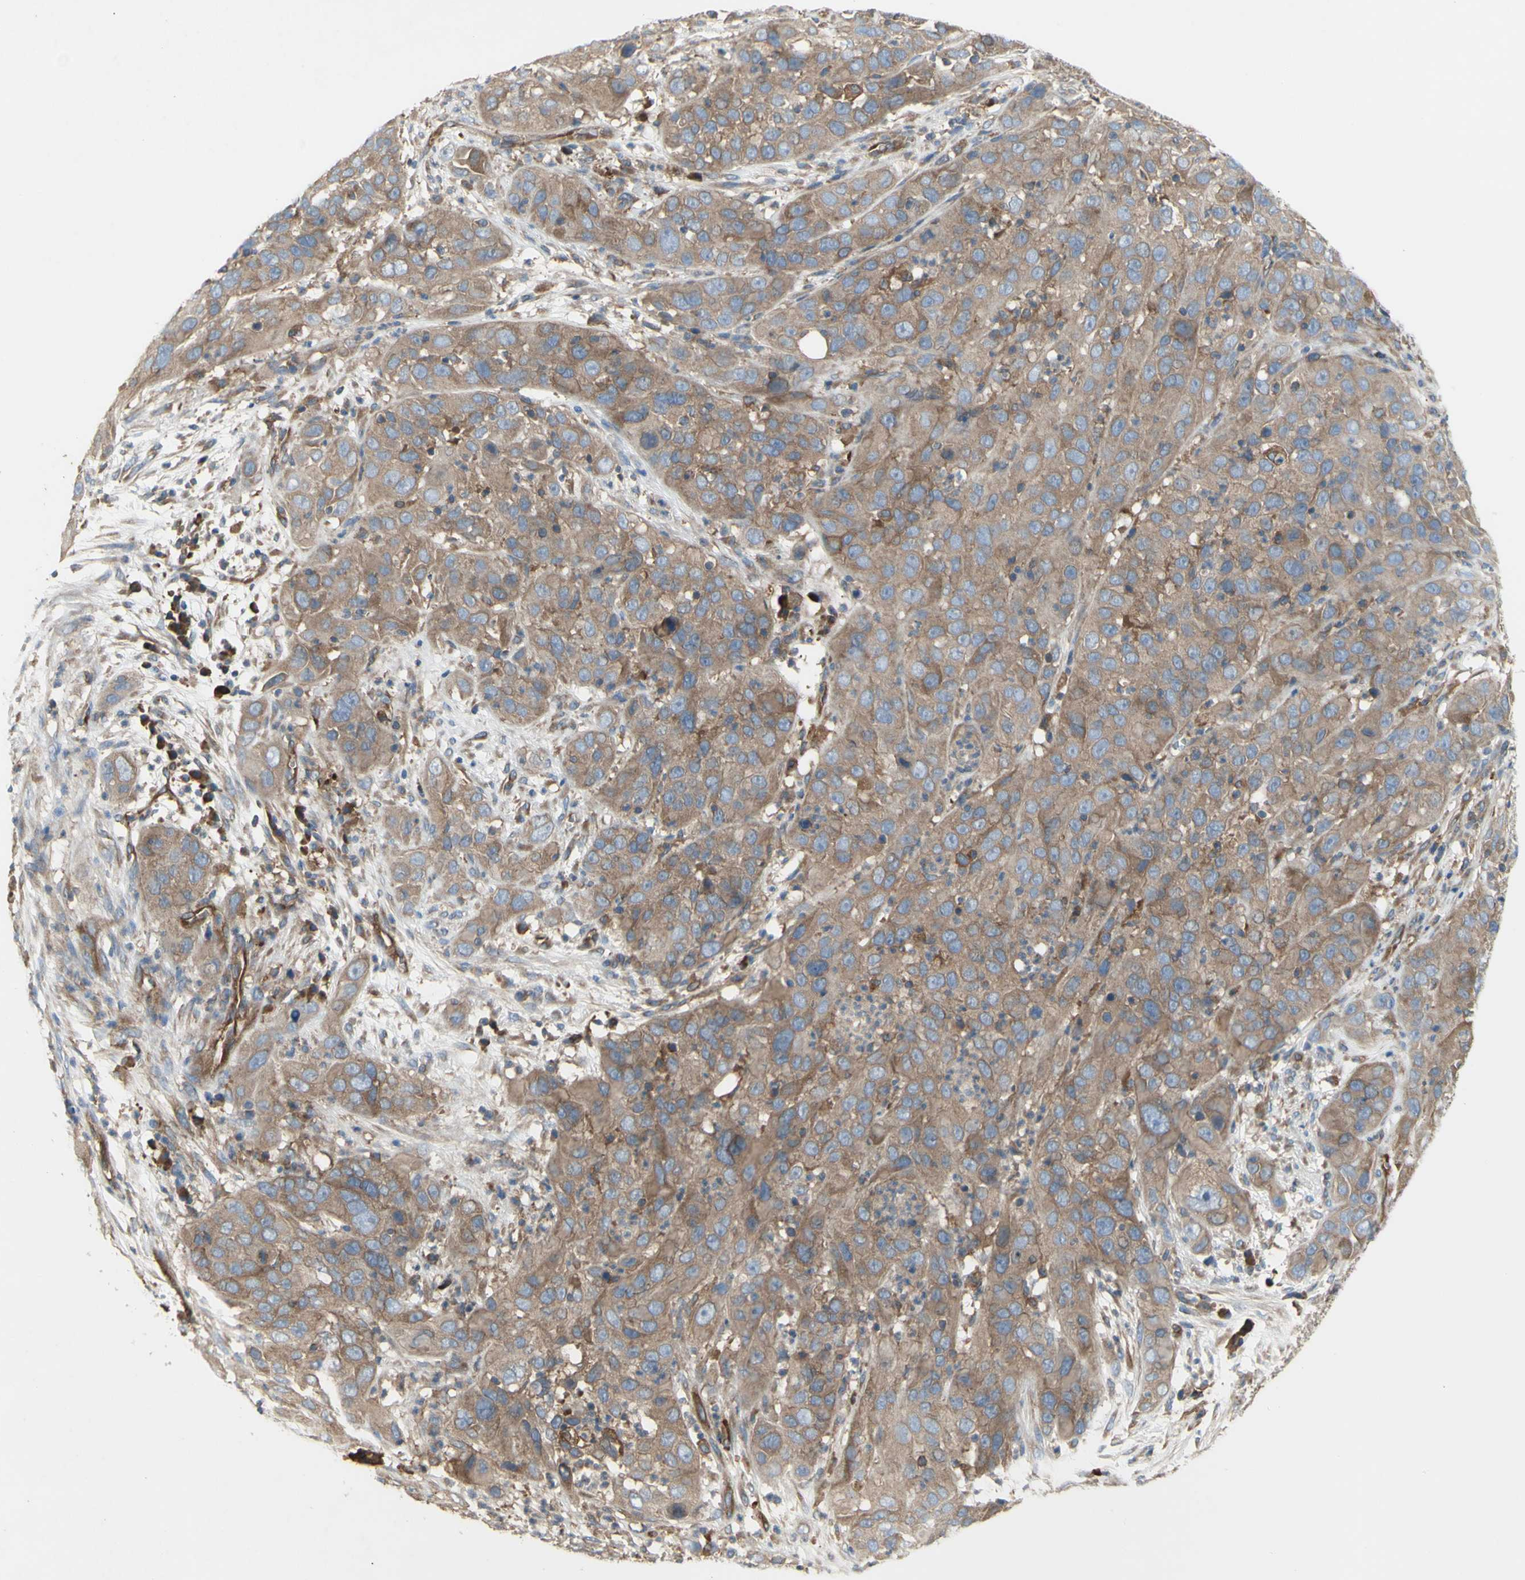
{"staining": {"intensity": "moderate", "quantity": ">75%", "location": "cytoplasmic/membranous"}, "tissue": "cervical cancer", "cell_type": "Tumor cells", "image_type": "cancer", "snomed": [{"axis": "morphology", "description": "Squamous cell carcinoma, NOS"}, {"axis": "topography", "description": "Cervix"}], "caption": "Immunohistochemical staining of human cervical cancer (squamous cell carcinoma) shows medium levels of moderate cytoplasmic/membranous protein expression in about >75% of tumor cells. The protein of interest is stained brown, and the nuclei are stained in blue (DAB (3,3'-diaminobenzidine) IHC with brightfield microscopy, high magnification).", "gene": "KLC1", "patient": {"sex": "female", "age": 32}}